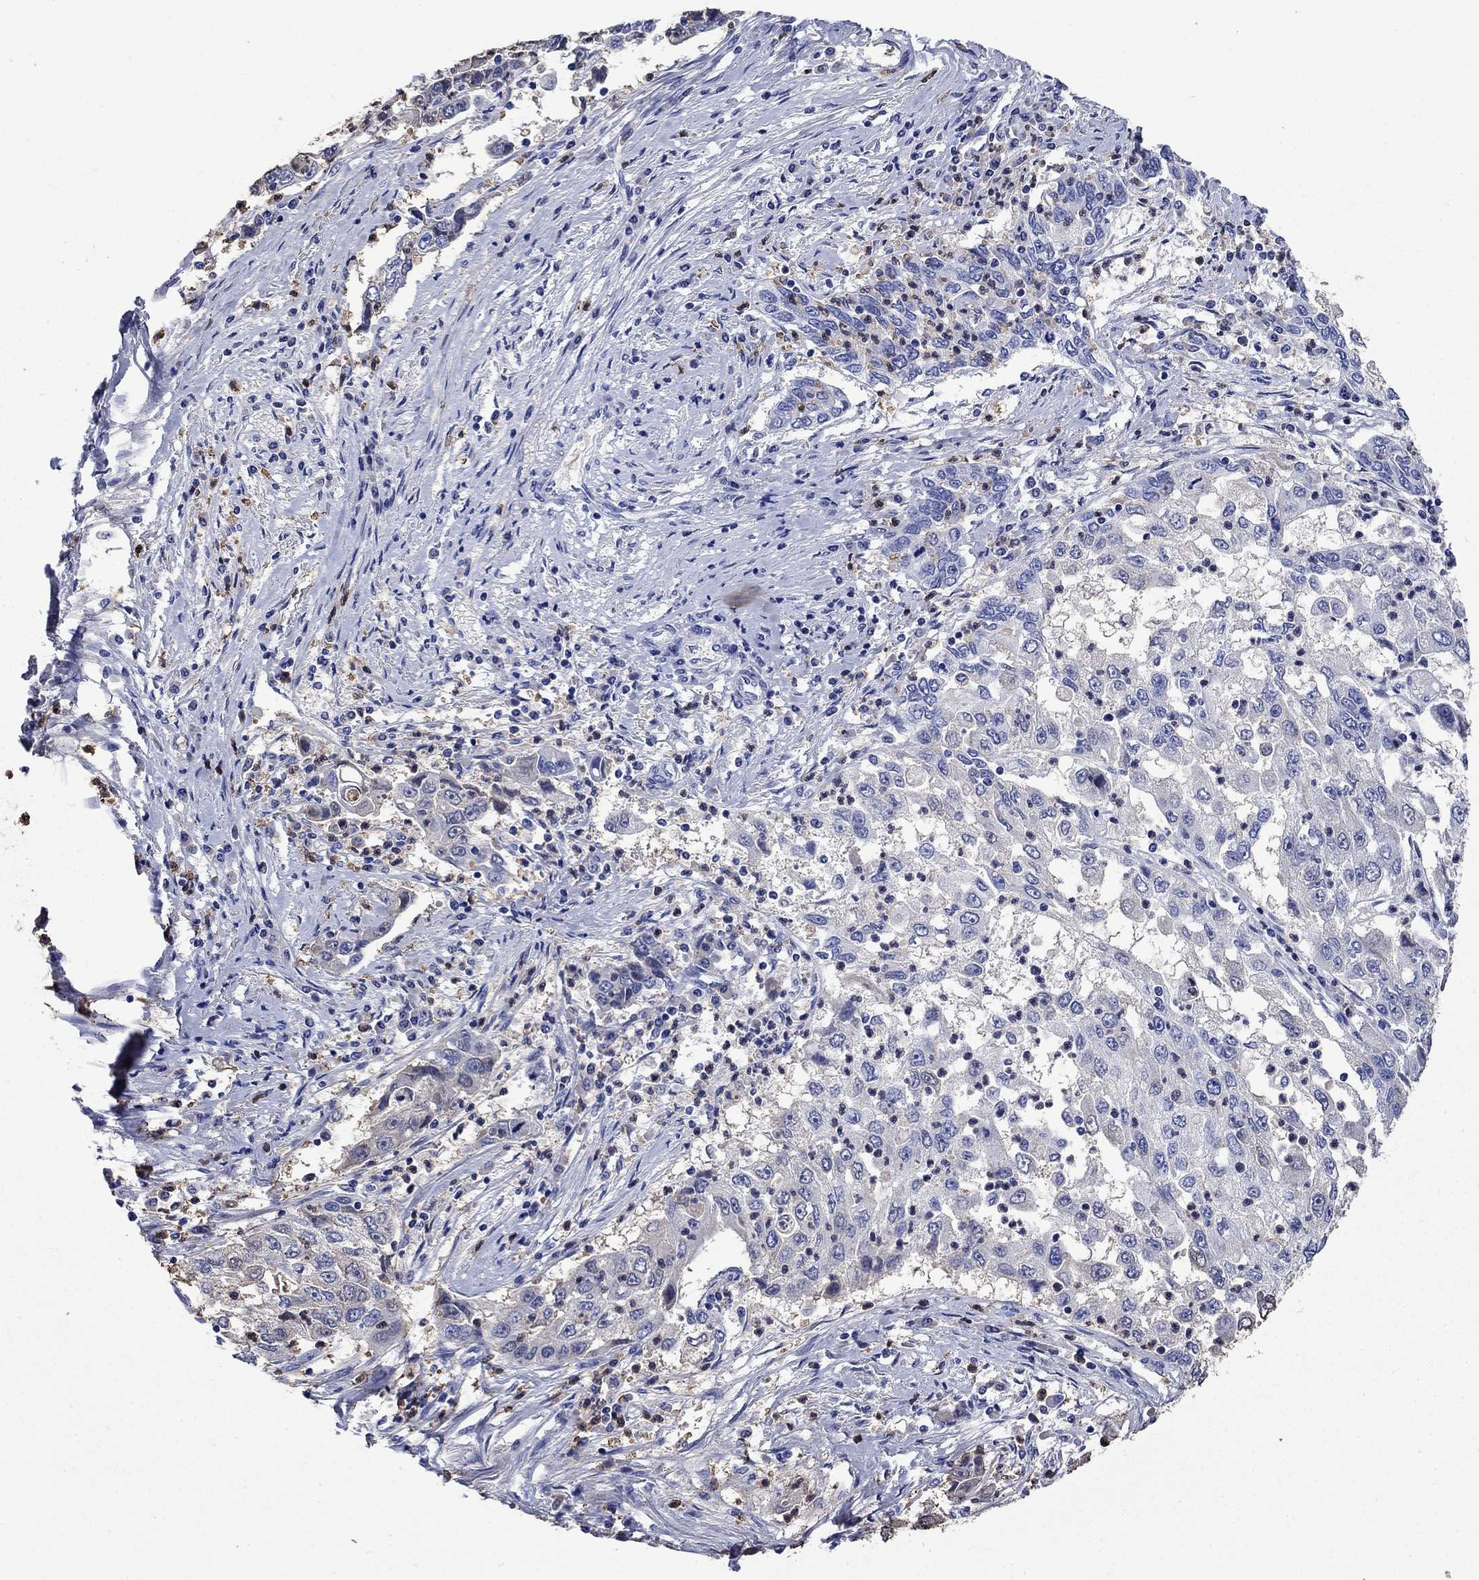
{"staining": {"intensity": "negative", "quantity": "none", "location": "none"}, "tissue": "cervical cancer", "cell_type": "Tumor cells", "image_type": "cancer", "snomed": [{"axis": "morphology", "description": "Squamous cell carcinoma, NOS"}, {"axis": "topography", "description": "Cervix"}], "caption": "Immunohistochemistry histopathology image of human cervical cancer stained for a protein (brown), which demonstrates no staining in tumor cells.", "gene": "TFR2", "patient": {"sex": "female", "age": 36}}